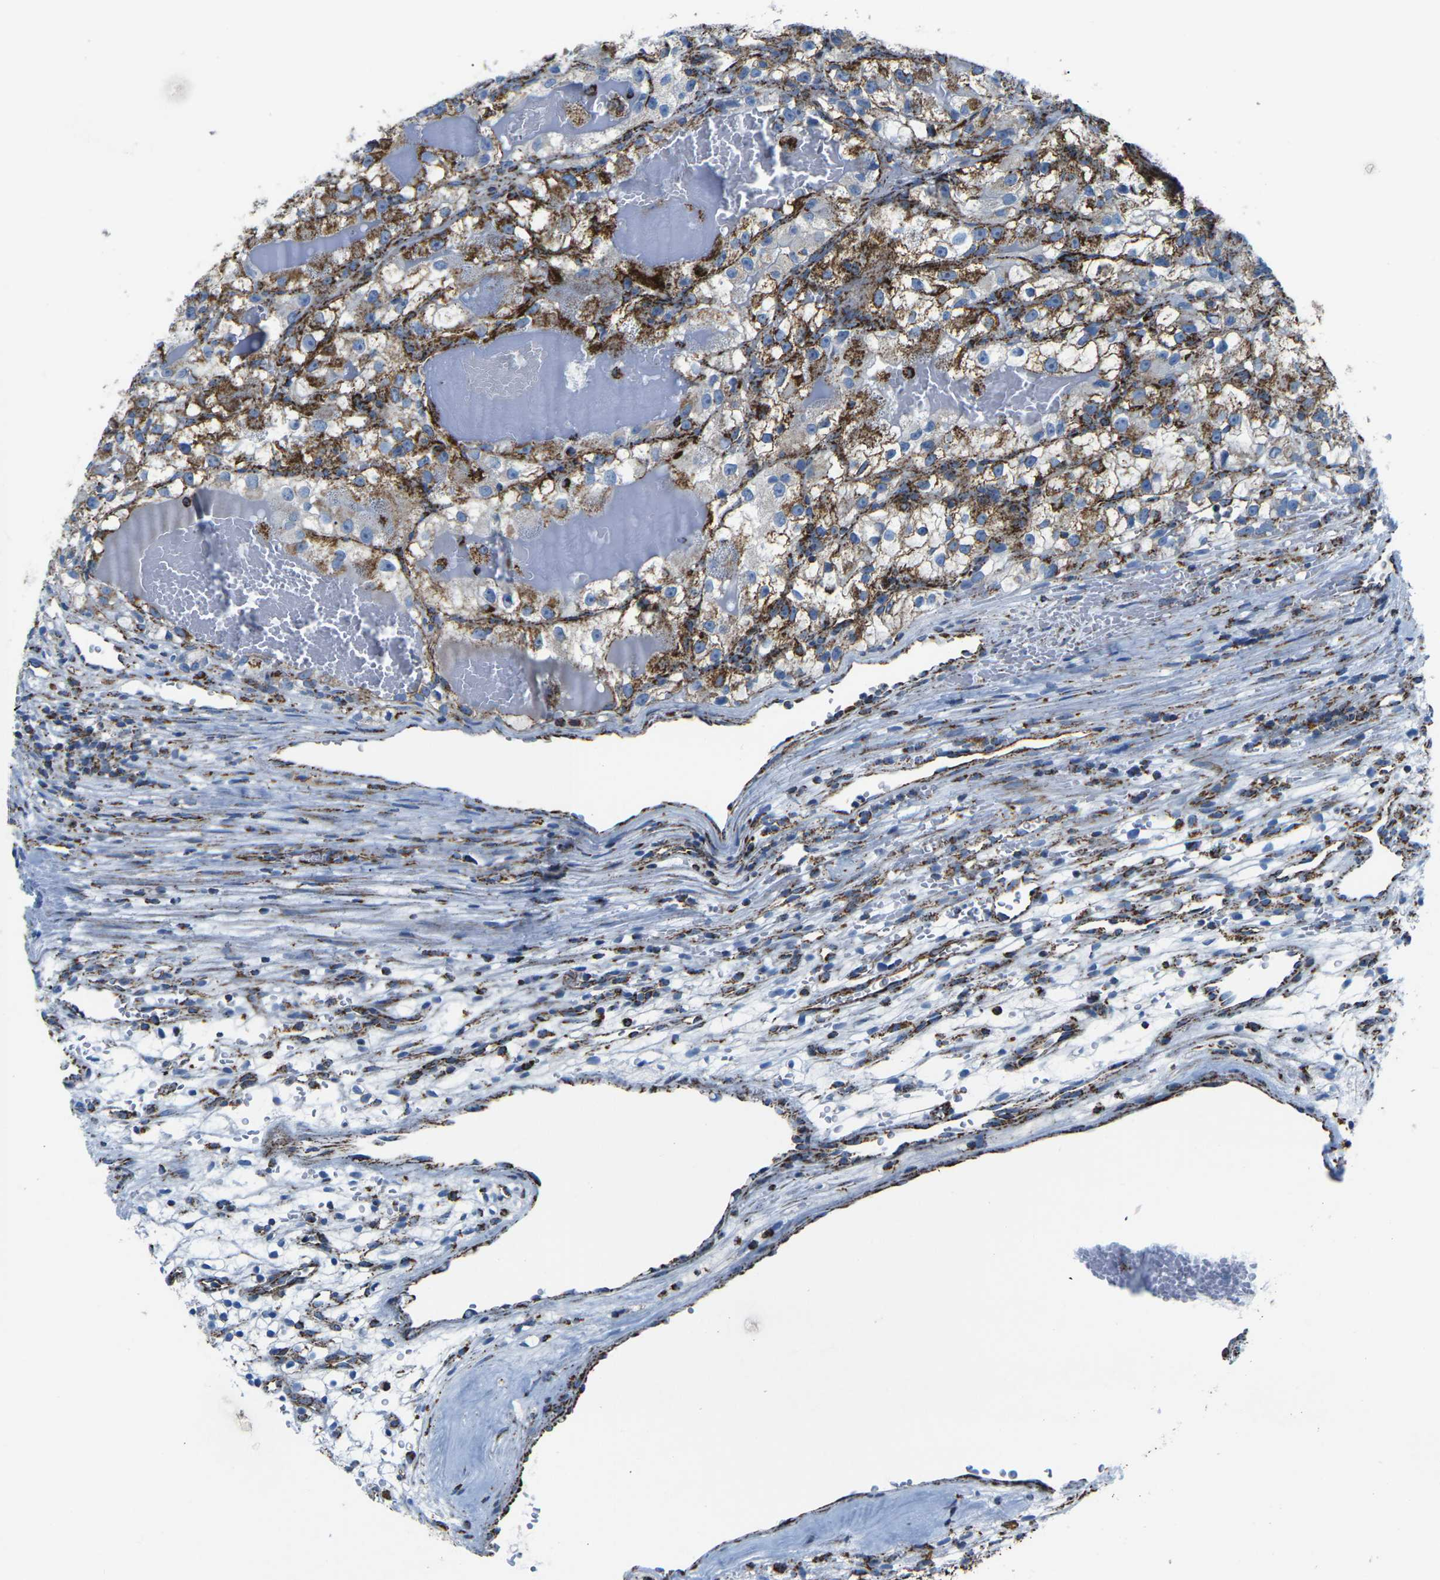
{"staining": {"intensity": "strong", "quantity": ">75%", "location": "cytoplasmic/membranous"}, "tissue": "renal cancer", "cell_type": "Tumor cells", "image_type": "cancer", "snomed": [{"axis": "morphology", "description": "Adenocarcinoma, NOS"}, {"axis": "topography", "description": "Kidney"}], "caption": "Immunohistochemical staining of renal cancer demonstrates high levels of strong cytoplasmic/membranous protein staining in about >75% of tumor cells.", "gene": "MT-CO2", "patient": {"sex": "female", "age": 57}}